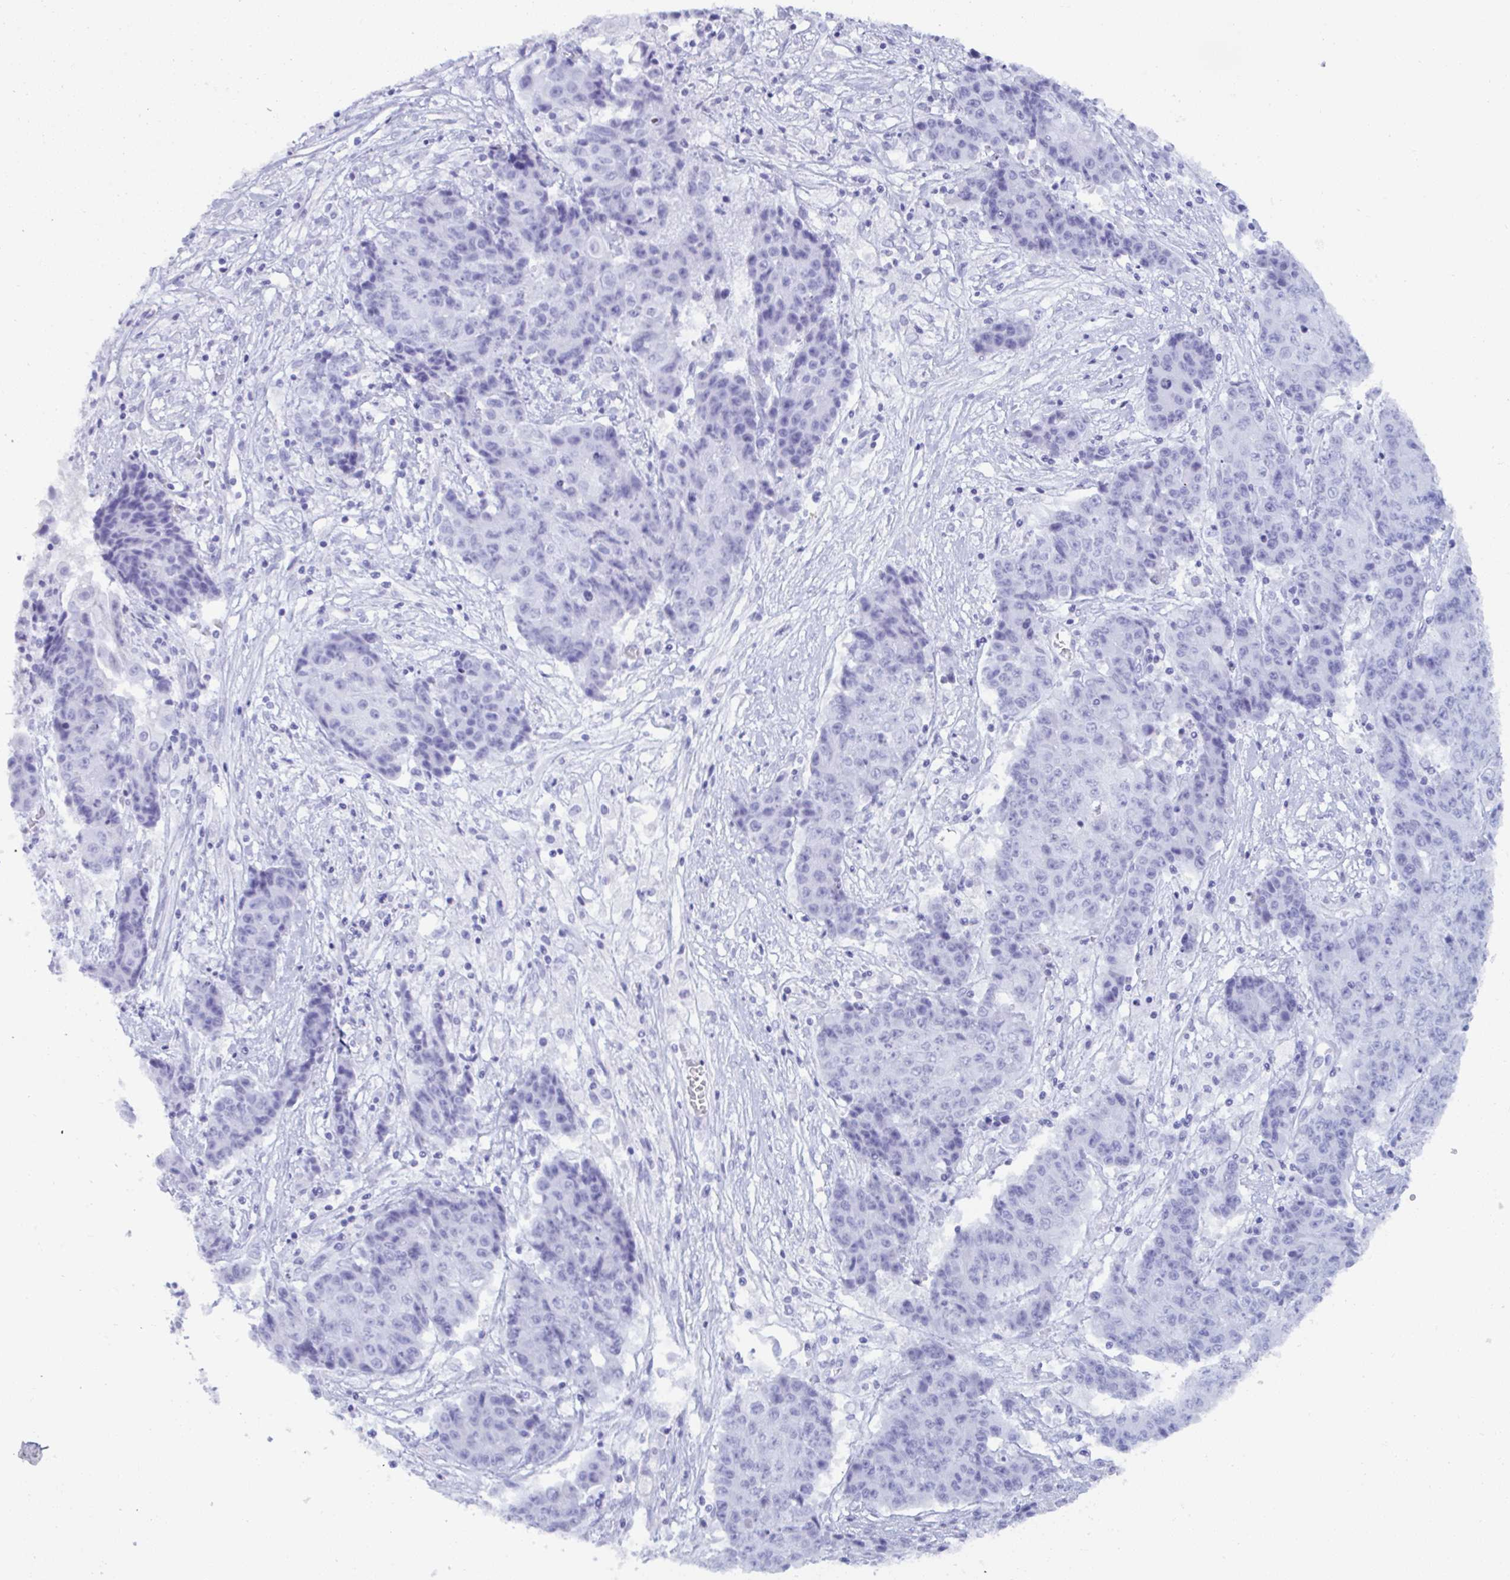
{"staining": {"intensity": "negative", "quantity": "none", "location": "none"}, "tissue": "ovarian cancer", "cell_type": "Tumor cells", "image_type": "cancer", "snomed": [{"axis": "morphology", "description": "Carcinoma, endometroid"}, {"axis": "topography", "description": "Ovary"}], "caption": "An immunohistochemistry micrograph of ovarian cancer is shown. There is no staining in tumor cells of ovarian cancer. (Brightfield microscopy of DAB (3,3'-diaminobenzidine) immunohistochemistry at high magnification).", "gene": "MRGPRG", "patient": {"sex": "female", "age": 42}}